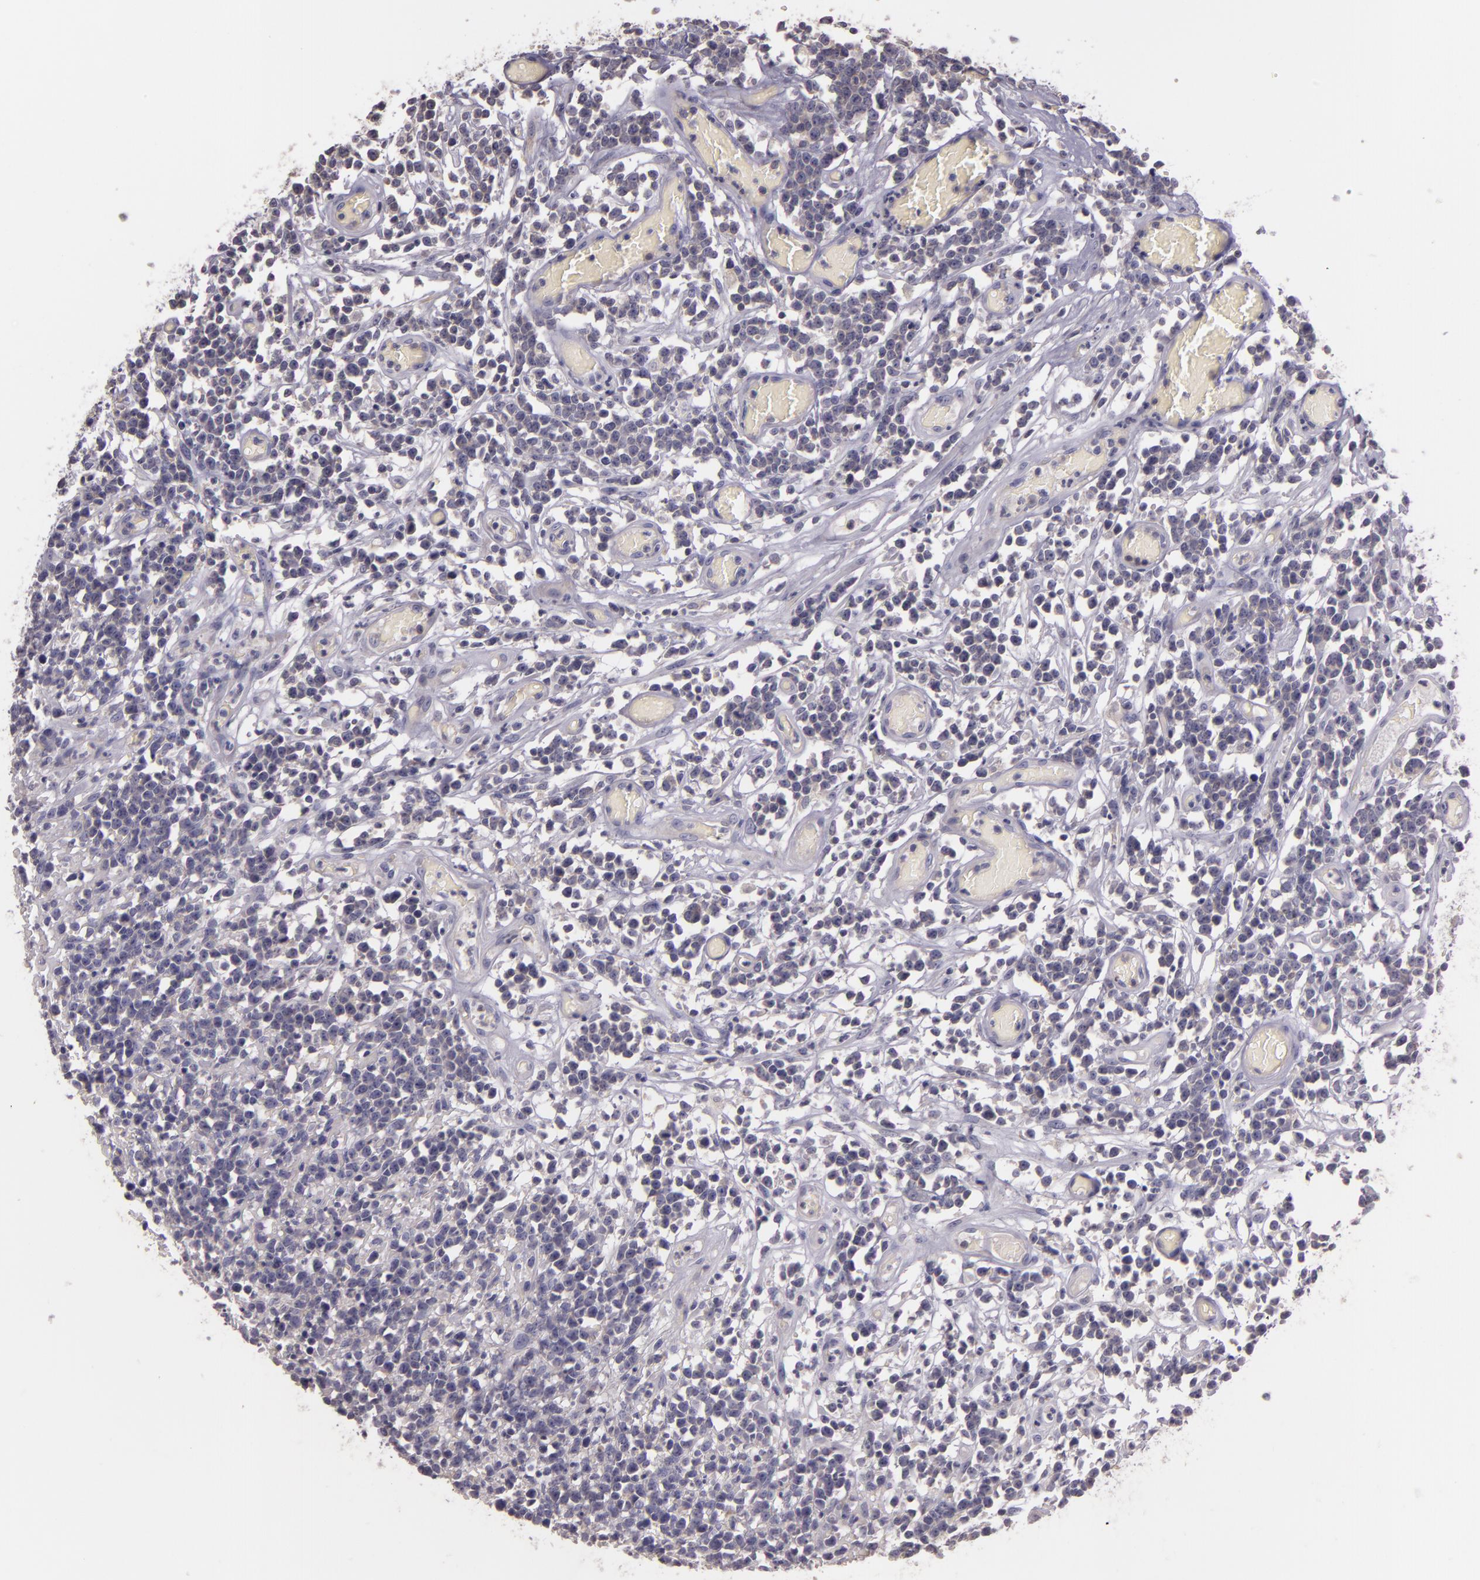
{"staining": {"intensity": "negative", "quantity": "none", "location": "none"}, "tissue": "lymphoma", "cell_type": "Tumor cells", "image_type": "cancer", "snomed": [{"axis": "morphology", "description": "Malignant lymphoma, non-Hodgkin's type, High grade"}, {"axis": "topography", "description": "Colon"}], "caption": "A photomicrograph of lymphoma stained for a protein demonstrates no brown staining in tumor cells.", "gene": "RALGAPA1", "patient": {"sex": "male", "age": 82}}